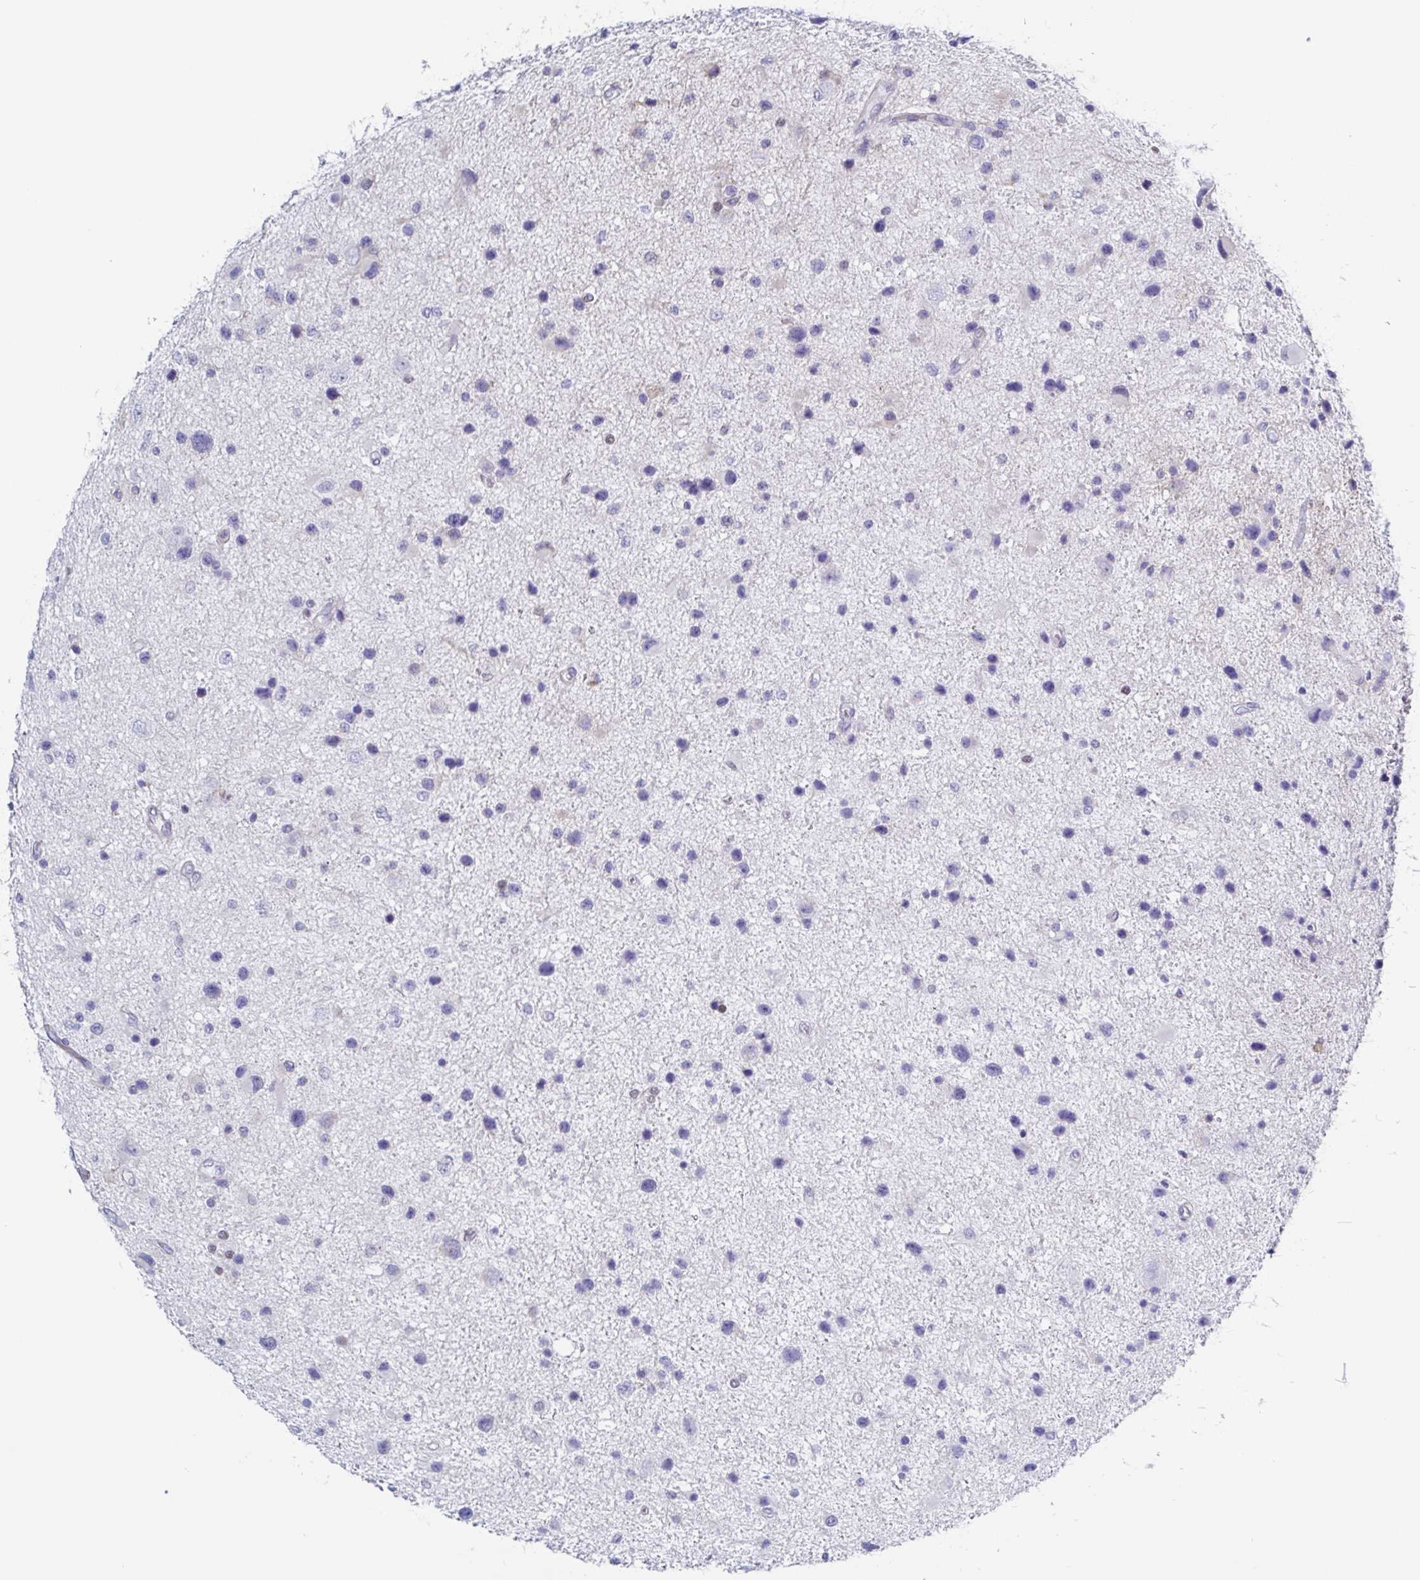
{"staining": {"intensity": "negative", "quantity": "none", "location": "none"}, "tissue": "glioma", "cell_type": "Tumor cells", "image_type": "cancer", "snomed": [{"axis": "morphology", "description": "Glioma, malignant, Low grade"}, {"axis": "topography", "description": "Brain"}], "caption": "The micrograph displays no significant staining in tumor cells of glioma.", "gene": "PBOV1", "patient": {"sex": "female", "age": 32}}